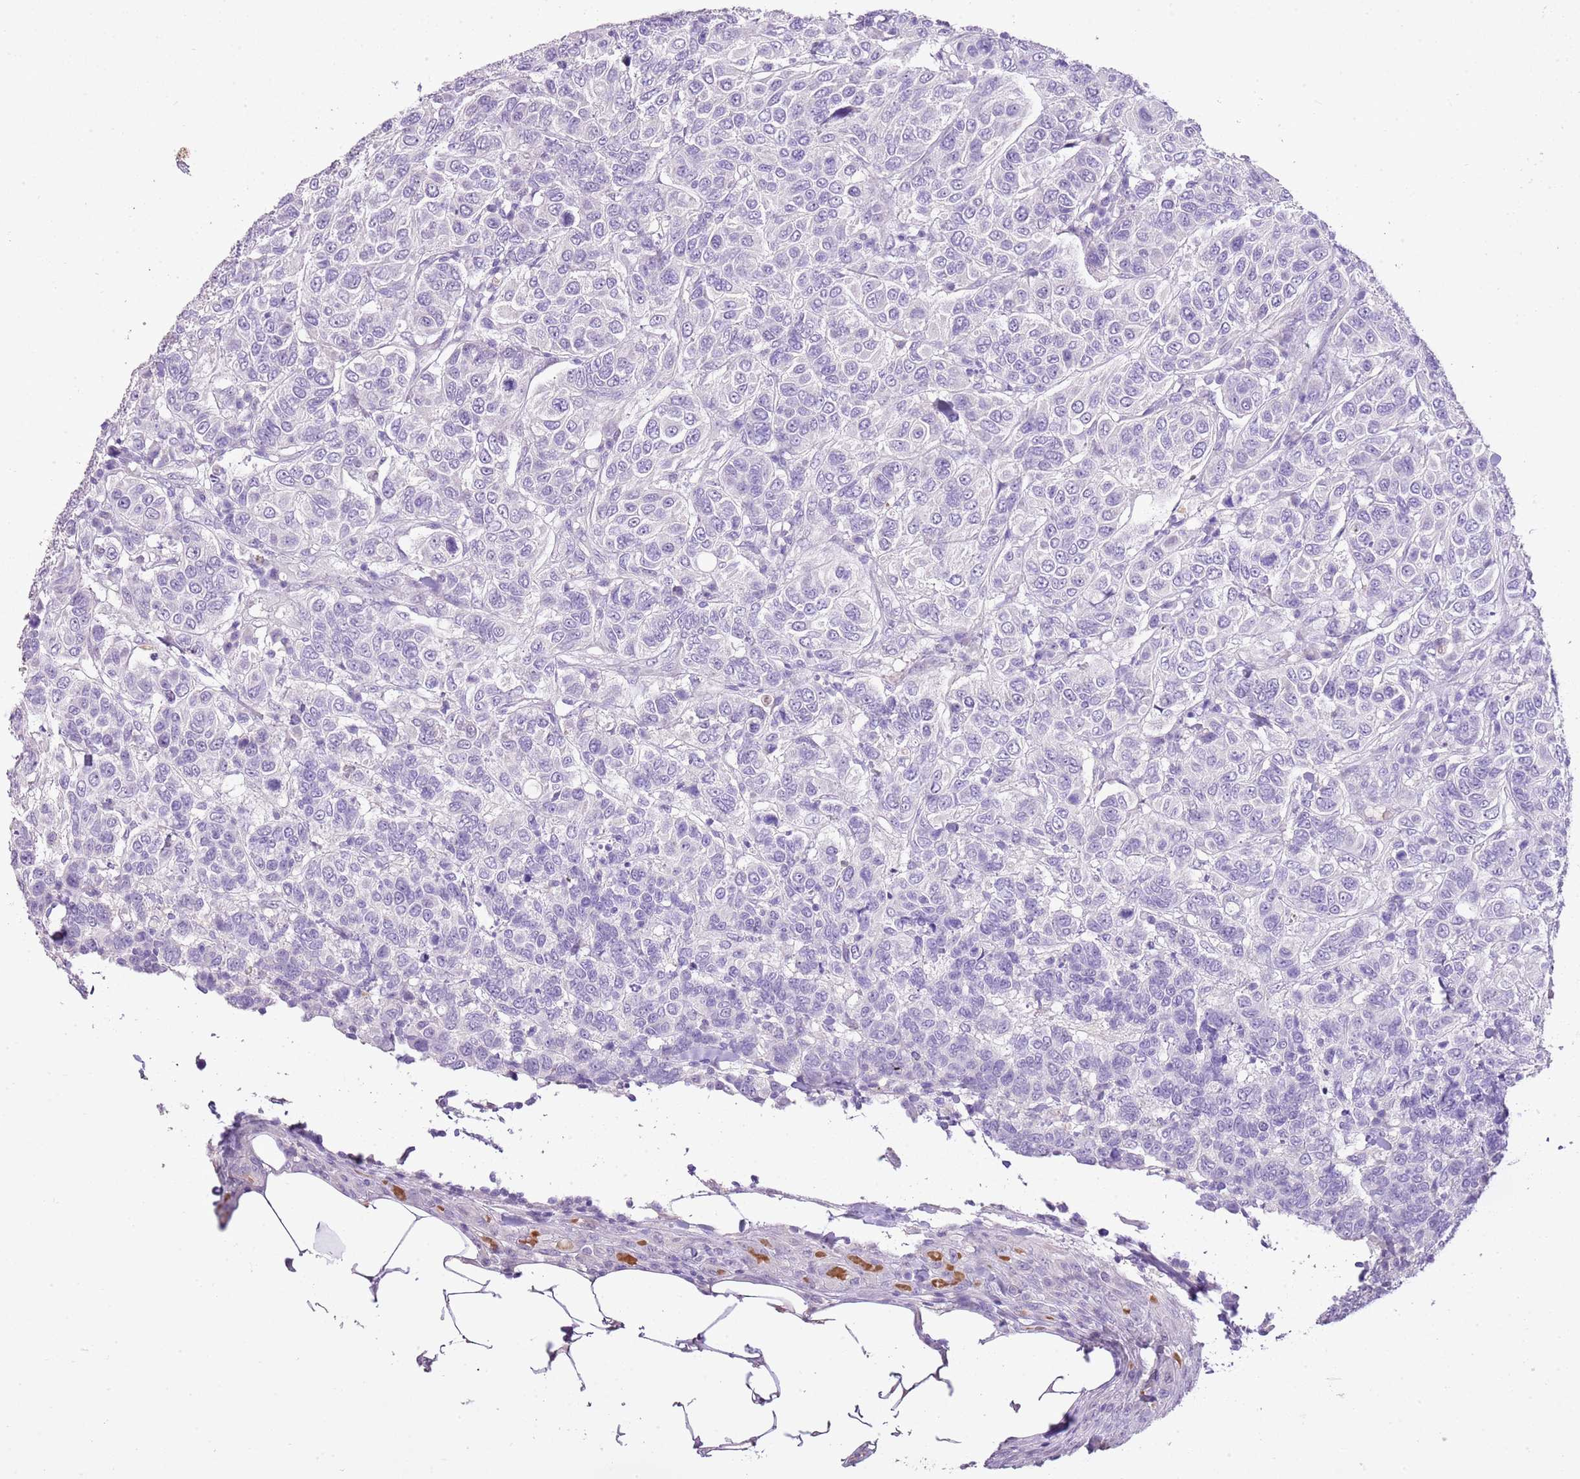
{"staining": {"intensity": "negative", "quantity": "none", "location": "none"}, "tissue": "breast cancer", "cell_type": "Tumor cells", "image_type": "cancer", "snomed": [{"axis": "morphology", "description": "Duct carcinoma"}, {"axis": "topography", "description": "Breast"}], "caption": "Human invasive ductal carcinoma (breast) stained for a protein using immunohistochemistry demonstrates no expression in tumor cells.", "gene": "XPO7", "patient": {"sex": "female", "age": 55}}